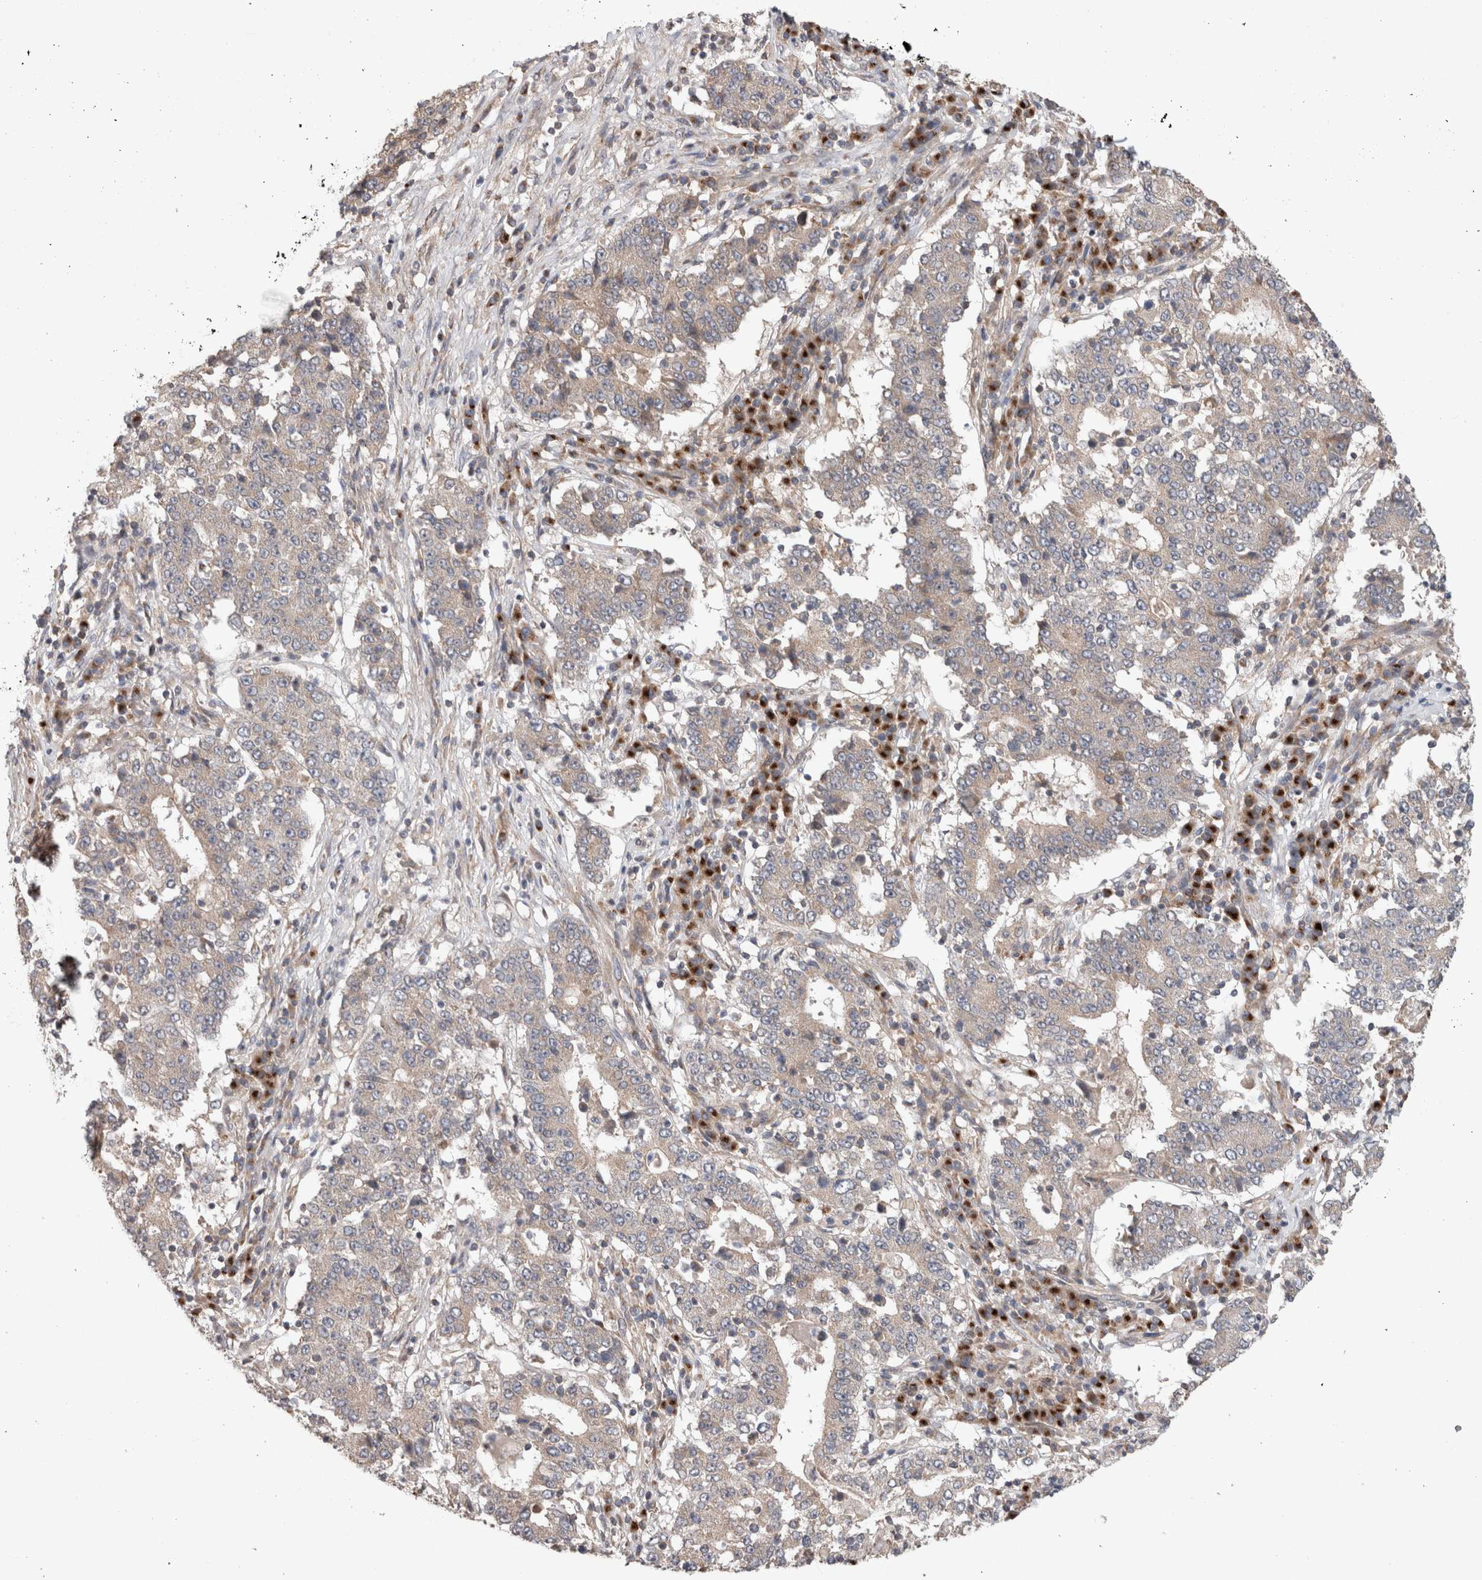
{"staining": {"intensity": "weak", "quantity": ">75%", "location": "cytoplasmic/membranous"}, "tissue": "stomach cancer", "cell_type": "Tumor cells", "image_type": "cancer", "snomed": [{"axis": "morphology", "description": "Adenocarcinoma, NOS"}, {"axis": "topography", "description": "Stomach"}], "caption": "Human stomach cancer (adenocarcinoma) stained for a protein (brown) reveals weak cytoplasmic/membranous positive positivity in about >75% of tumor cells.", "gene": "TRIM5", "patient": {"sex": "male", "age": 59}}